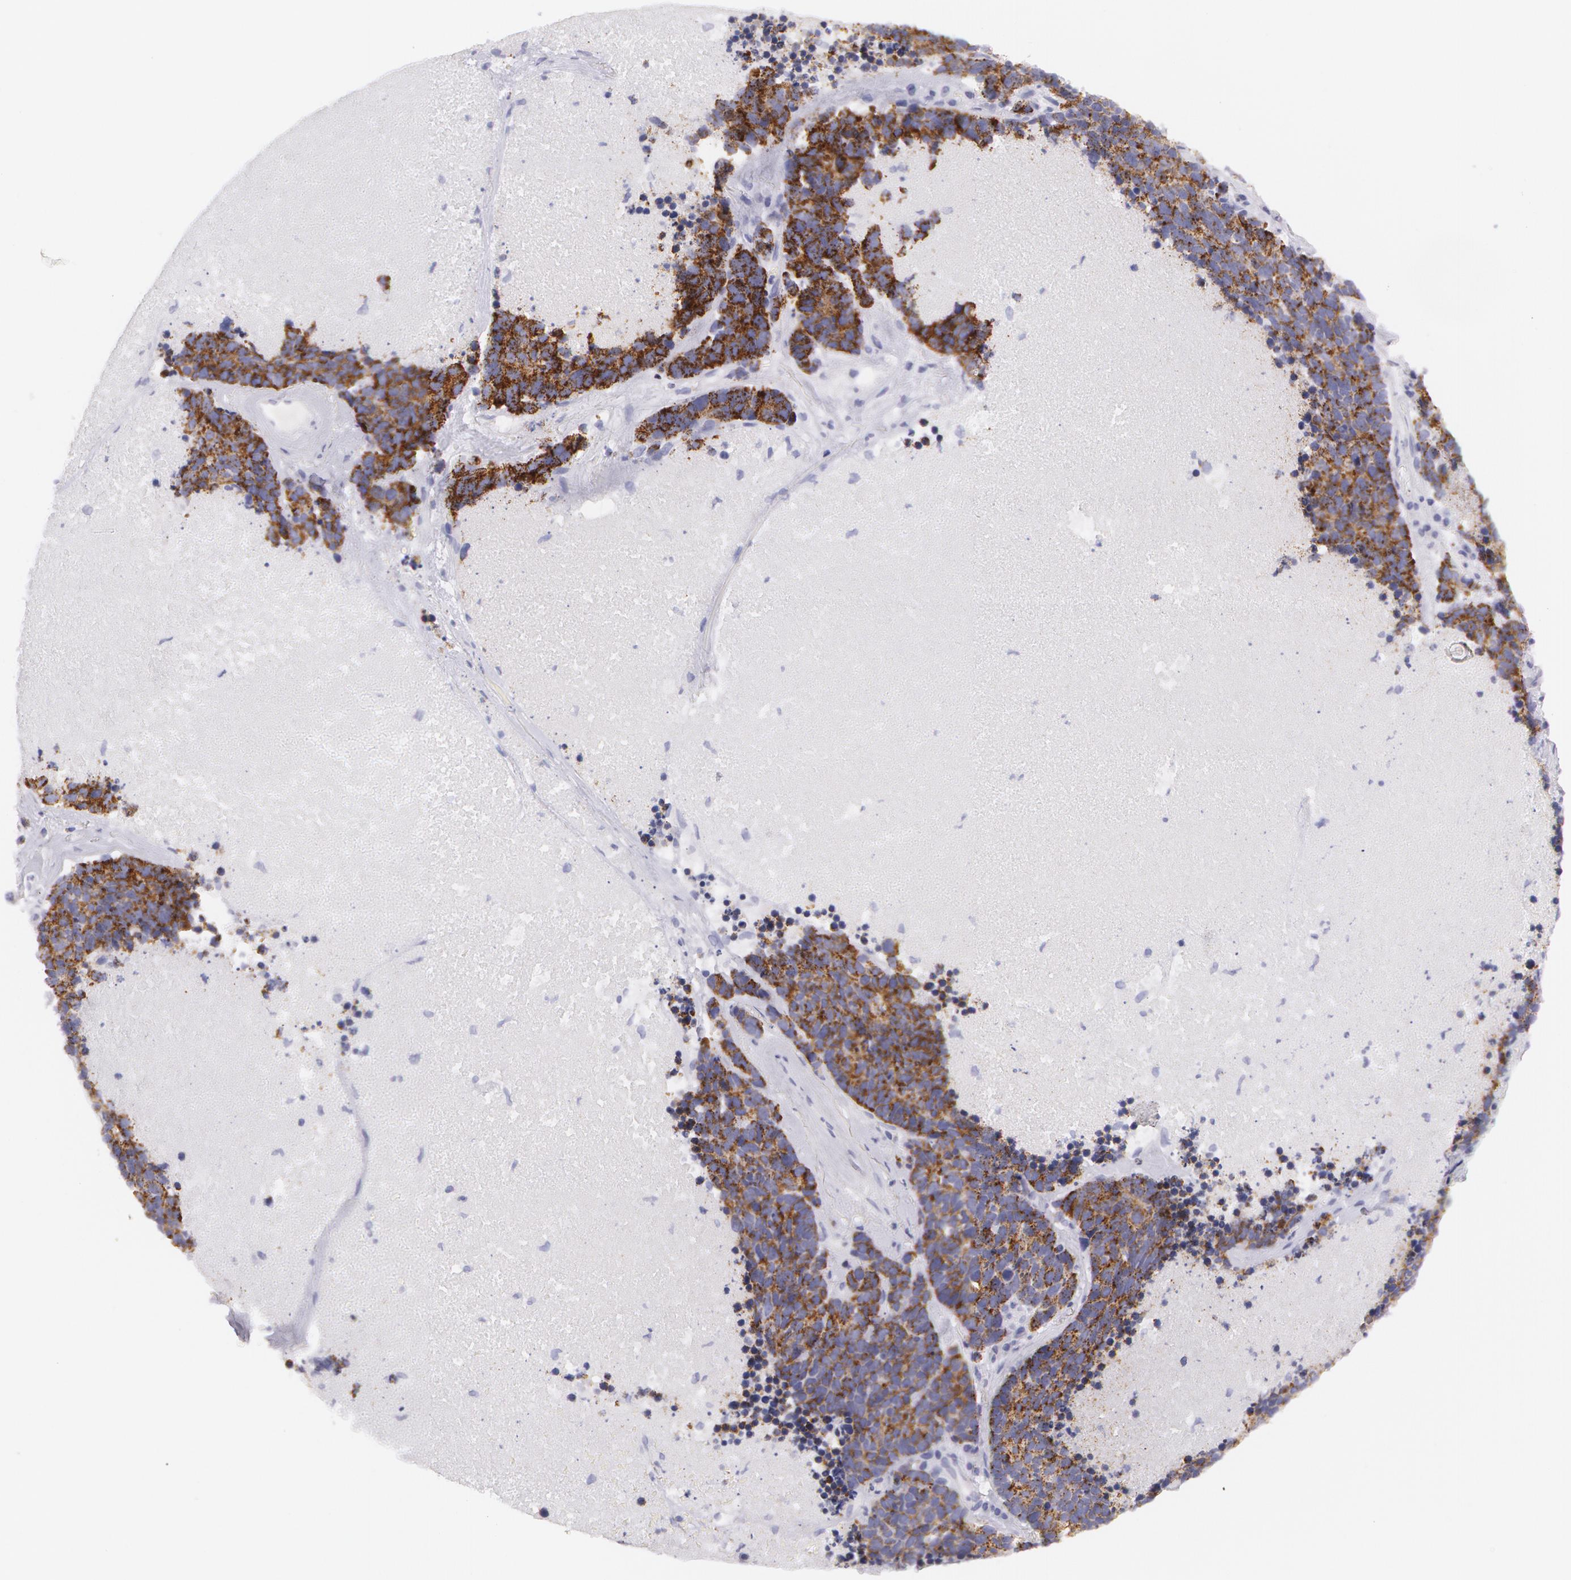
{"staining": {"intensity": "strong", "quantity": ">75%", "location": "cytoplasmic/membranous"}, "tissue": "lung cancer", "cell_type": "Tumor cells", "image_type": "cancer", "snomed": [{"axis": "morphology", "description": "Neoplasm, malignant, NOS"}, {"axis": "topography", "description": "Lung"}], "caption": "This photomicrograph reveals IHC staining of human lung malignant neoplasm, with high strong cytoplasmic/membranous staining in approximately >75% of tumor cells.", "gene": "AMACR", "patient": {"sex": "female", "age": 75}}